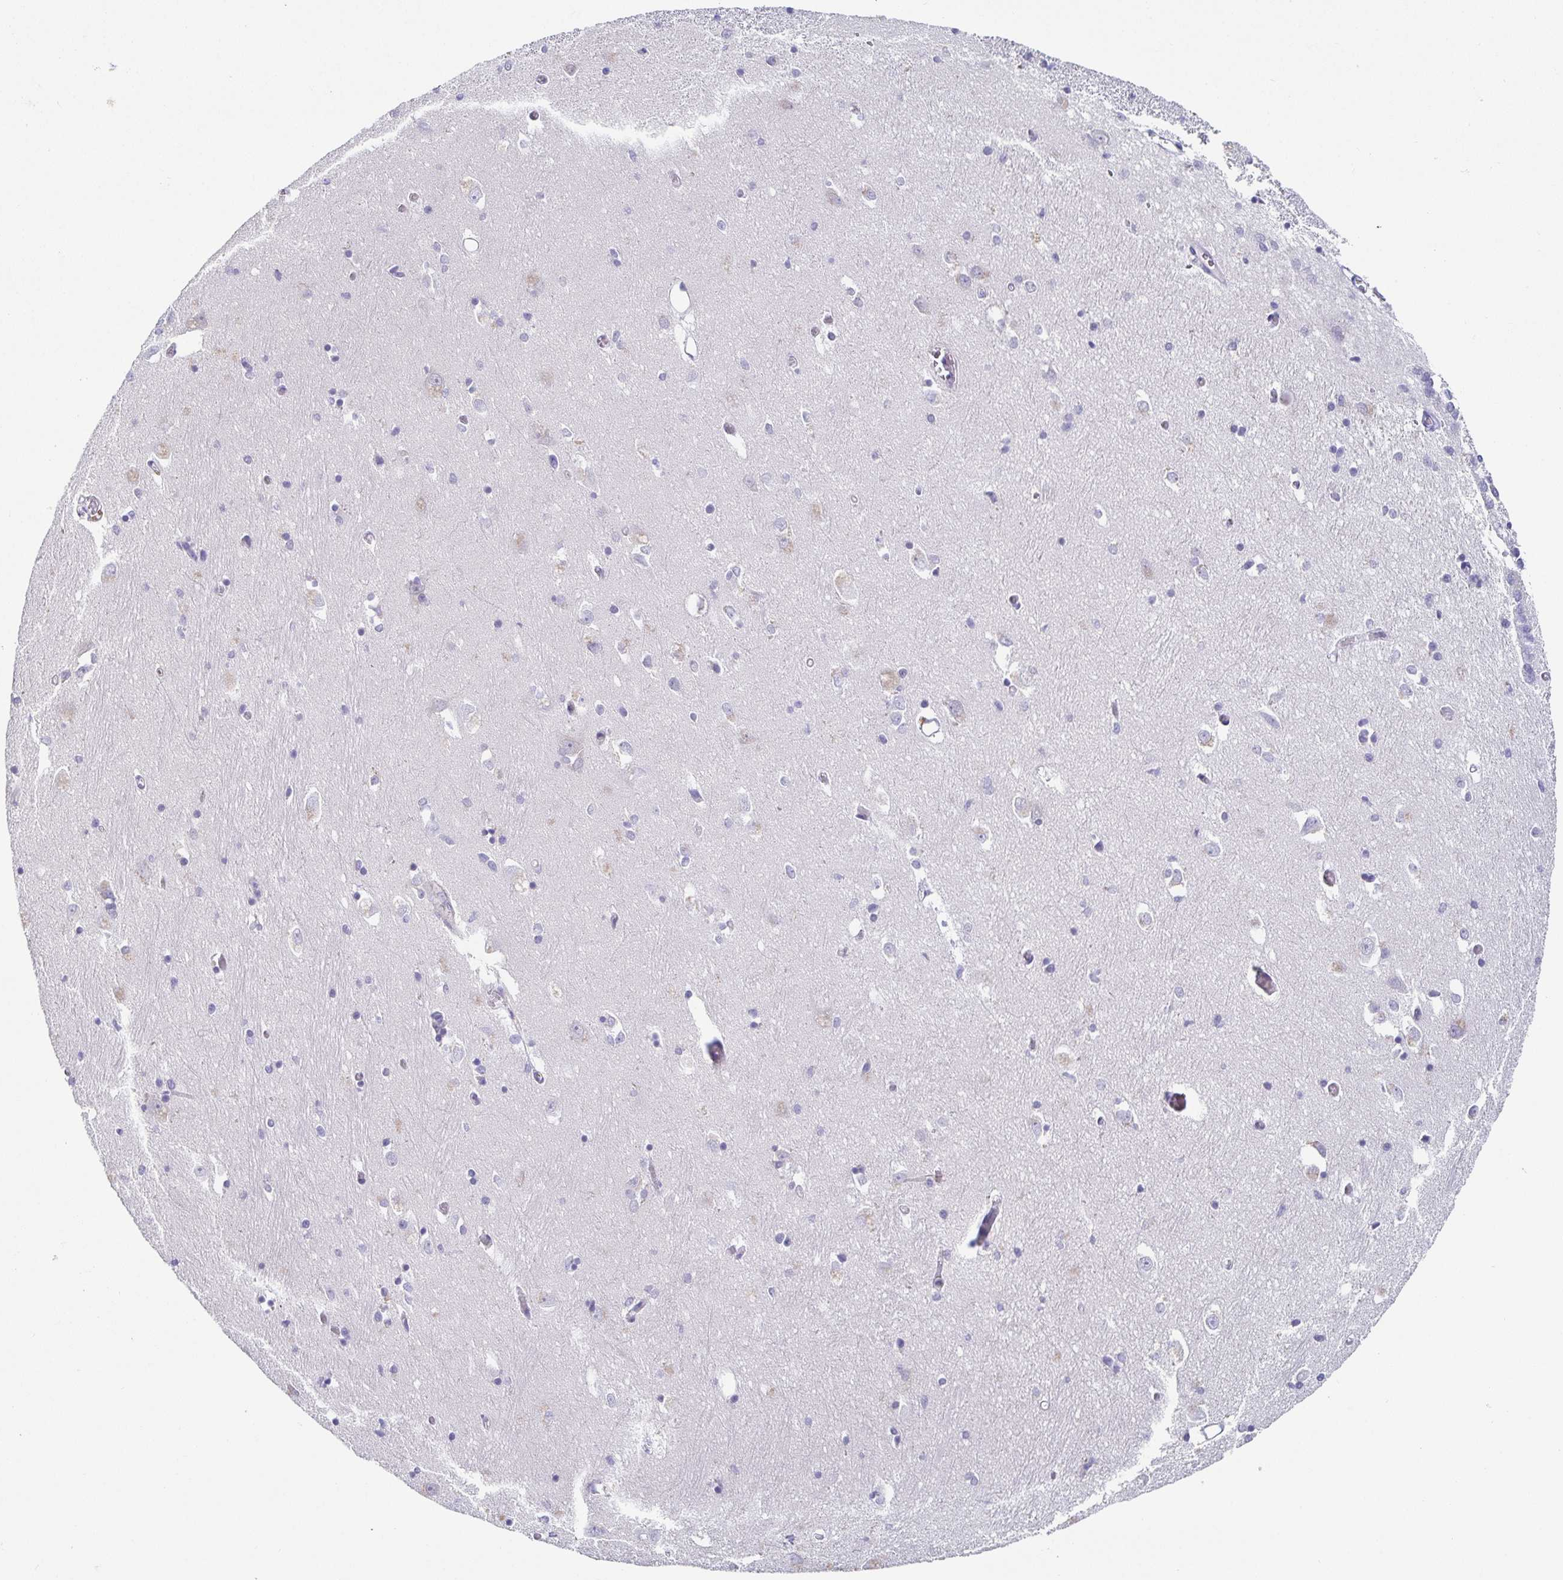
{"staining": {"intensity": "negative", "quantity": "none", "location": "none"}, "tissue": "caudate", "cell_type": "Glial cells", "image_type": "normal", "snomed": [{"axis": "morphology", "description": "Normal tissue, NOS"}, {"axis": "topography", "description": "Lateral ventricle wall"}, {"axis": "topography", "description": "Hippocampus"}], "caption": "DAB immunohistochemical staining of benign caudate shows no significant staining in glial cells.", "gene": "PIWIL3", "patient": {"sex": "female", "age": 63}}